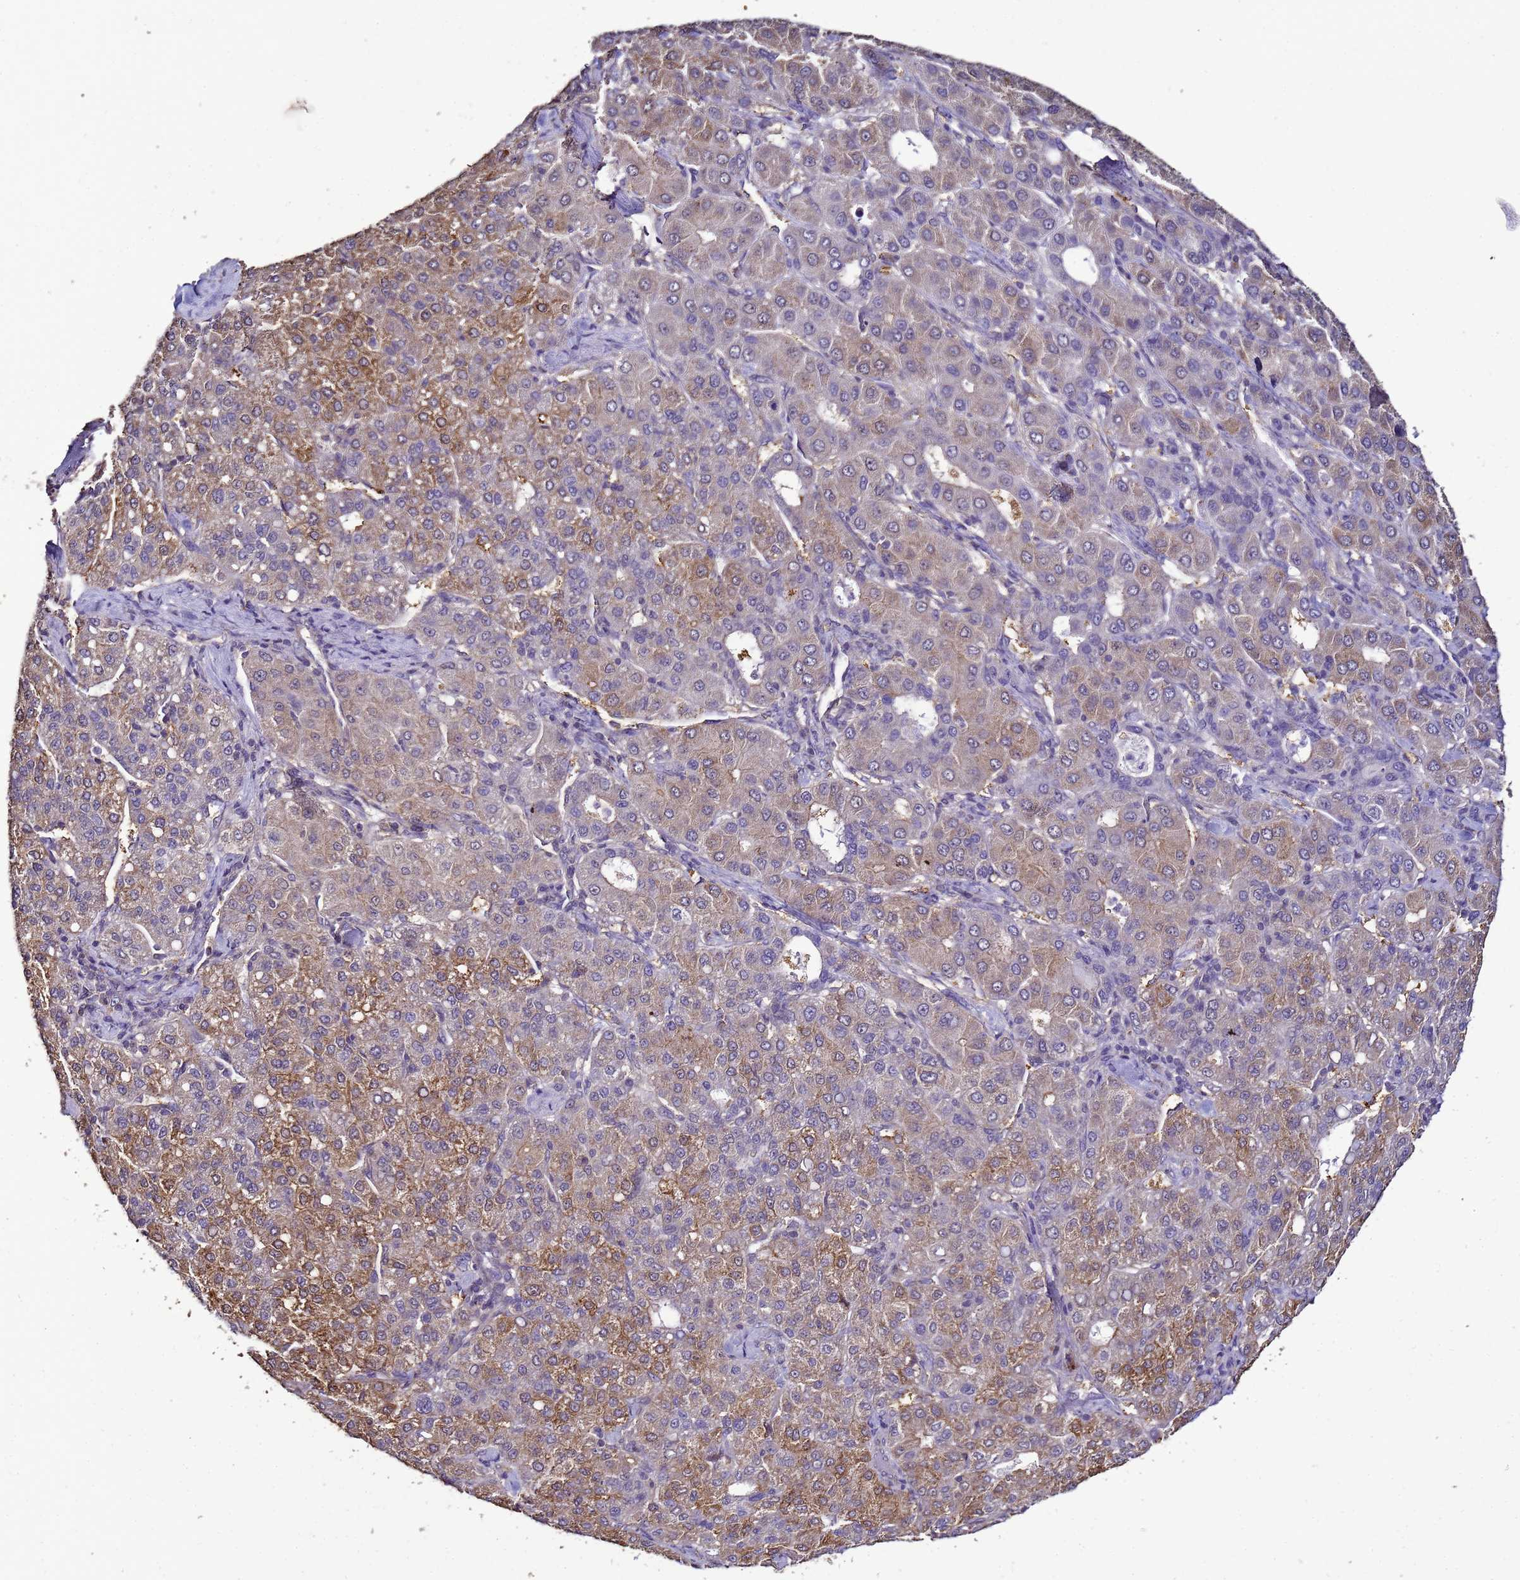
{"staining": {"intensity": "moderate", "quantity": "25%-75%", "location": "cytoplasmic/membranous"}, "tissue": "liver cancer", "cell_type": "Tumor cells", "image_type": "cancer", "snomed": [{"axis": "morphology", "description": "Carcinoma, Hepatocellular, NOS"}, {"axis": "topography", "description": "Liver"}], "caption": "DAB immunohistochemical staining of human liver cancer (hepatocellular carcinoma) reveals moderate cytoplasmic/membranous protein staining in approximately 25%-75% of tumor cells.", "gene": "ENOPH1", "patient": {"sex": "male", "age": 65}}